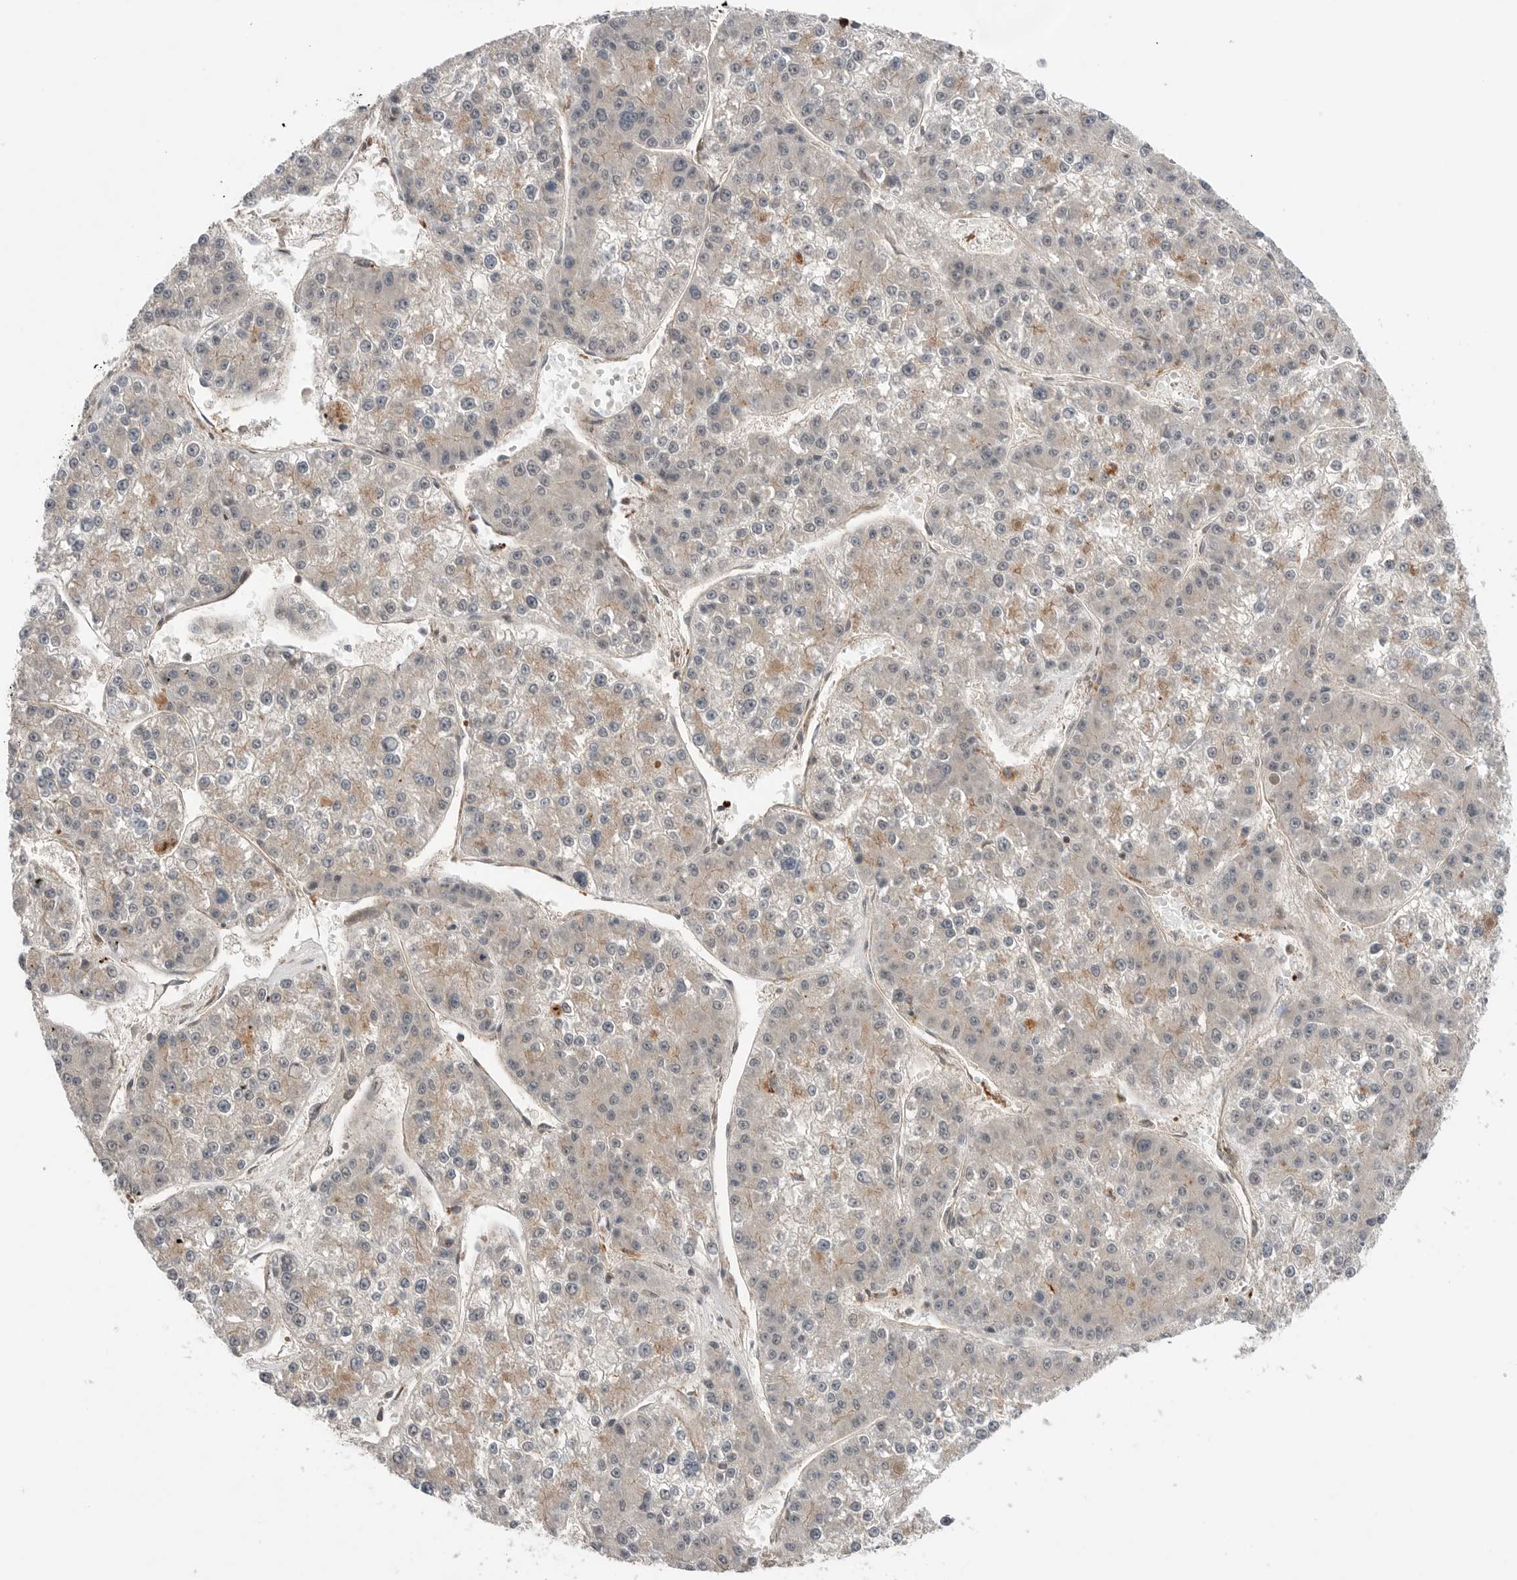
{"staining": {"intensity": "weak", "quantity": "<25%", "location": "cytoplasmic/membranous"}, "tissue": "liver cancer", "cell_type": "Tumor cells", "image_type": "cancer", "snomed": [{"axis": "morphology", "description": "Carcinoma, Hepatocellular, NOS"}, {"axis": "topography", "description": "Liver"}], "caption": "High power microscopy photomicrograph of an immunohistochemistry (IHC) micrograph of liver hepatocellular carcinoma, revealing no significant positivity in tumor cells.", "gene": "PEAK1", "patient": {"sex": "female", "age": 73}}